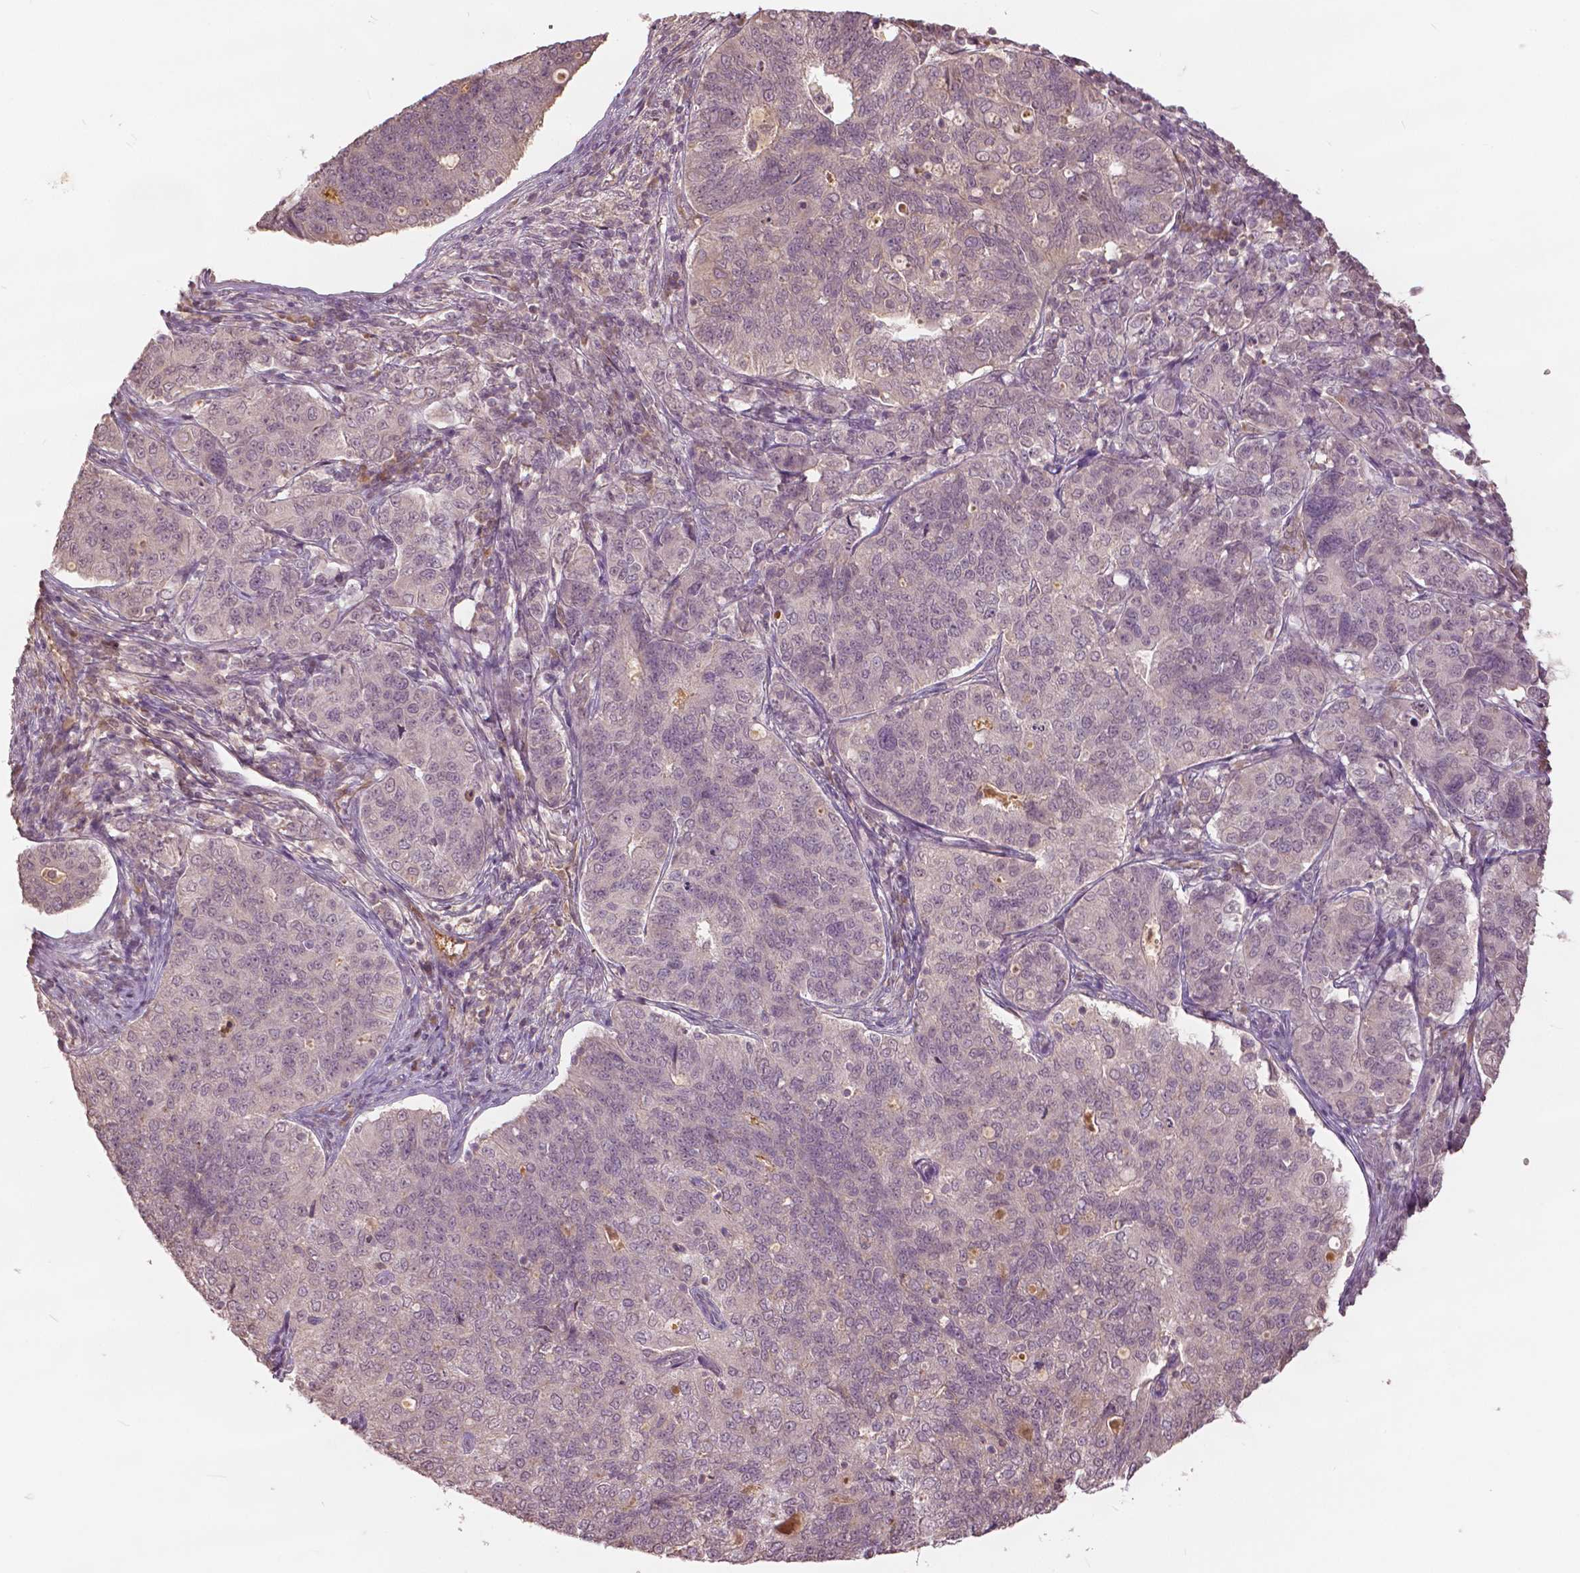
{"staining": {"intensity": "negative", "quantity": "none", "location": "none"}, "tissue": "endometrial cancer", "cell_type": "Tumor cells", "image_type": "cancer", "snomed": [{"axis": "morphology", "description": "Adenocarcinoma, NOS"}, {"axis": "topography", "description": "Endometrium"}], "caption": "Tumor cells show no significant staining in endometrial cancer (adenocarcinoma).", "gene": "ANGPTL4", "patient": {"sex": "female", "age": 43}}